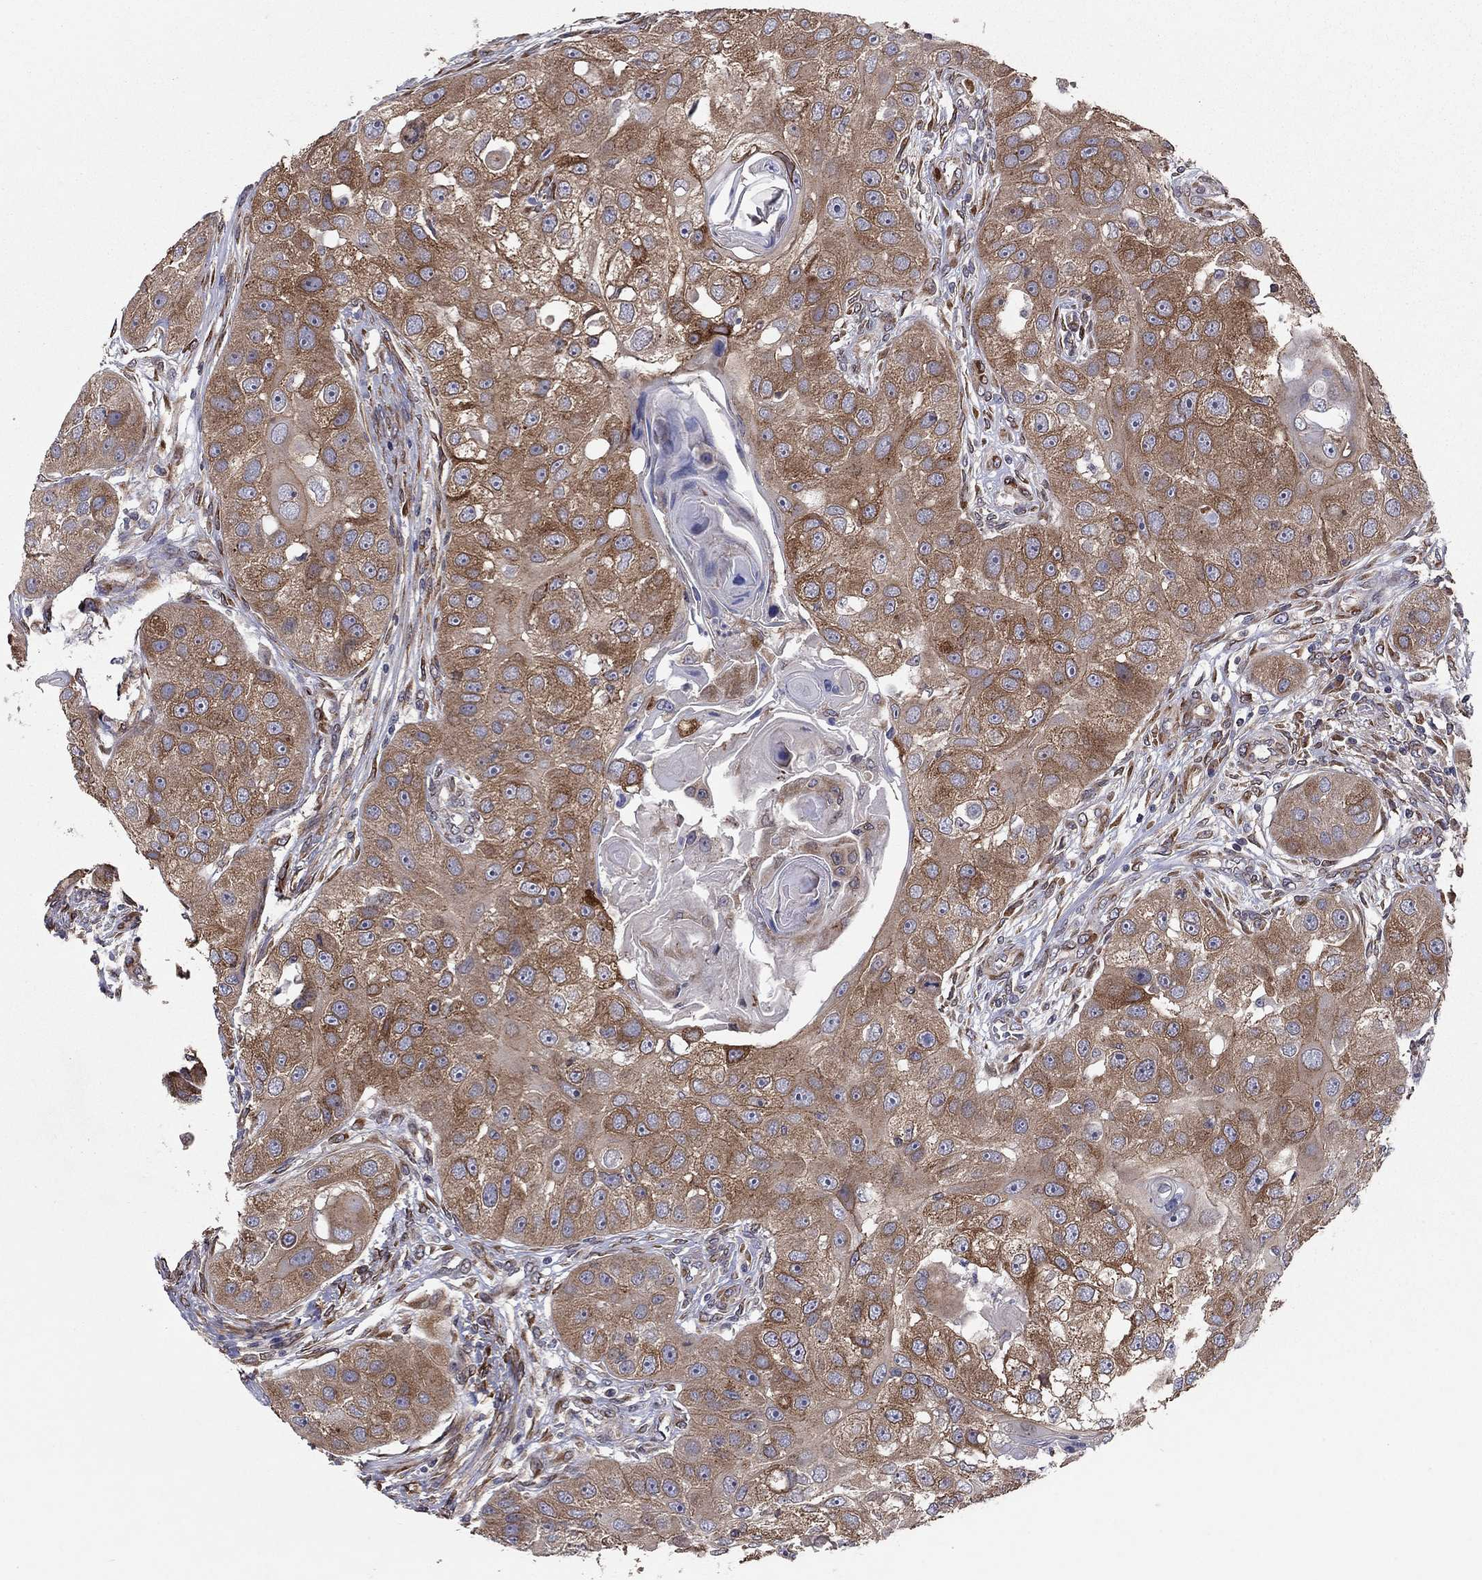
{"staining": {"intensity": "moderate", "quantity": ">75%", "location": "cytoplasmic/membranous"}, "tissue": "head and neck cancer", "cell_type": "Tumor cells", "image_type": "cancer", "snomed": [{"axis": "morphology", "description": "Normal tissue, NOS"}, {"axis": "morphology", "description": "Squamous cell carcinoma, NOS"}, {"axis": "topography", "description": "Skeletal muscle"}, {"axis": "topography", "description": "Head-Neck"}], "caption": "The immunohistochemical stain labels moderate cytoplasmic/membranous positivity in tumor cells of head and neck squamous cell carcinoma tissue.", "gene": "YIF1A", "patient": {"sex": "male", "age": 51}}